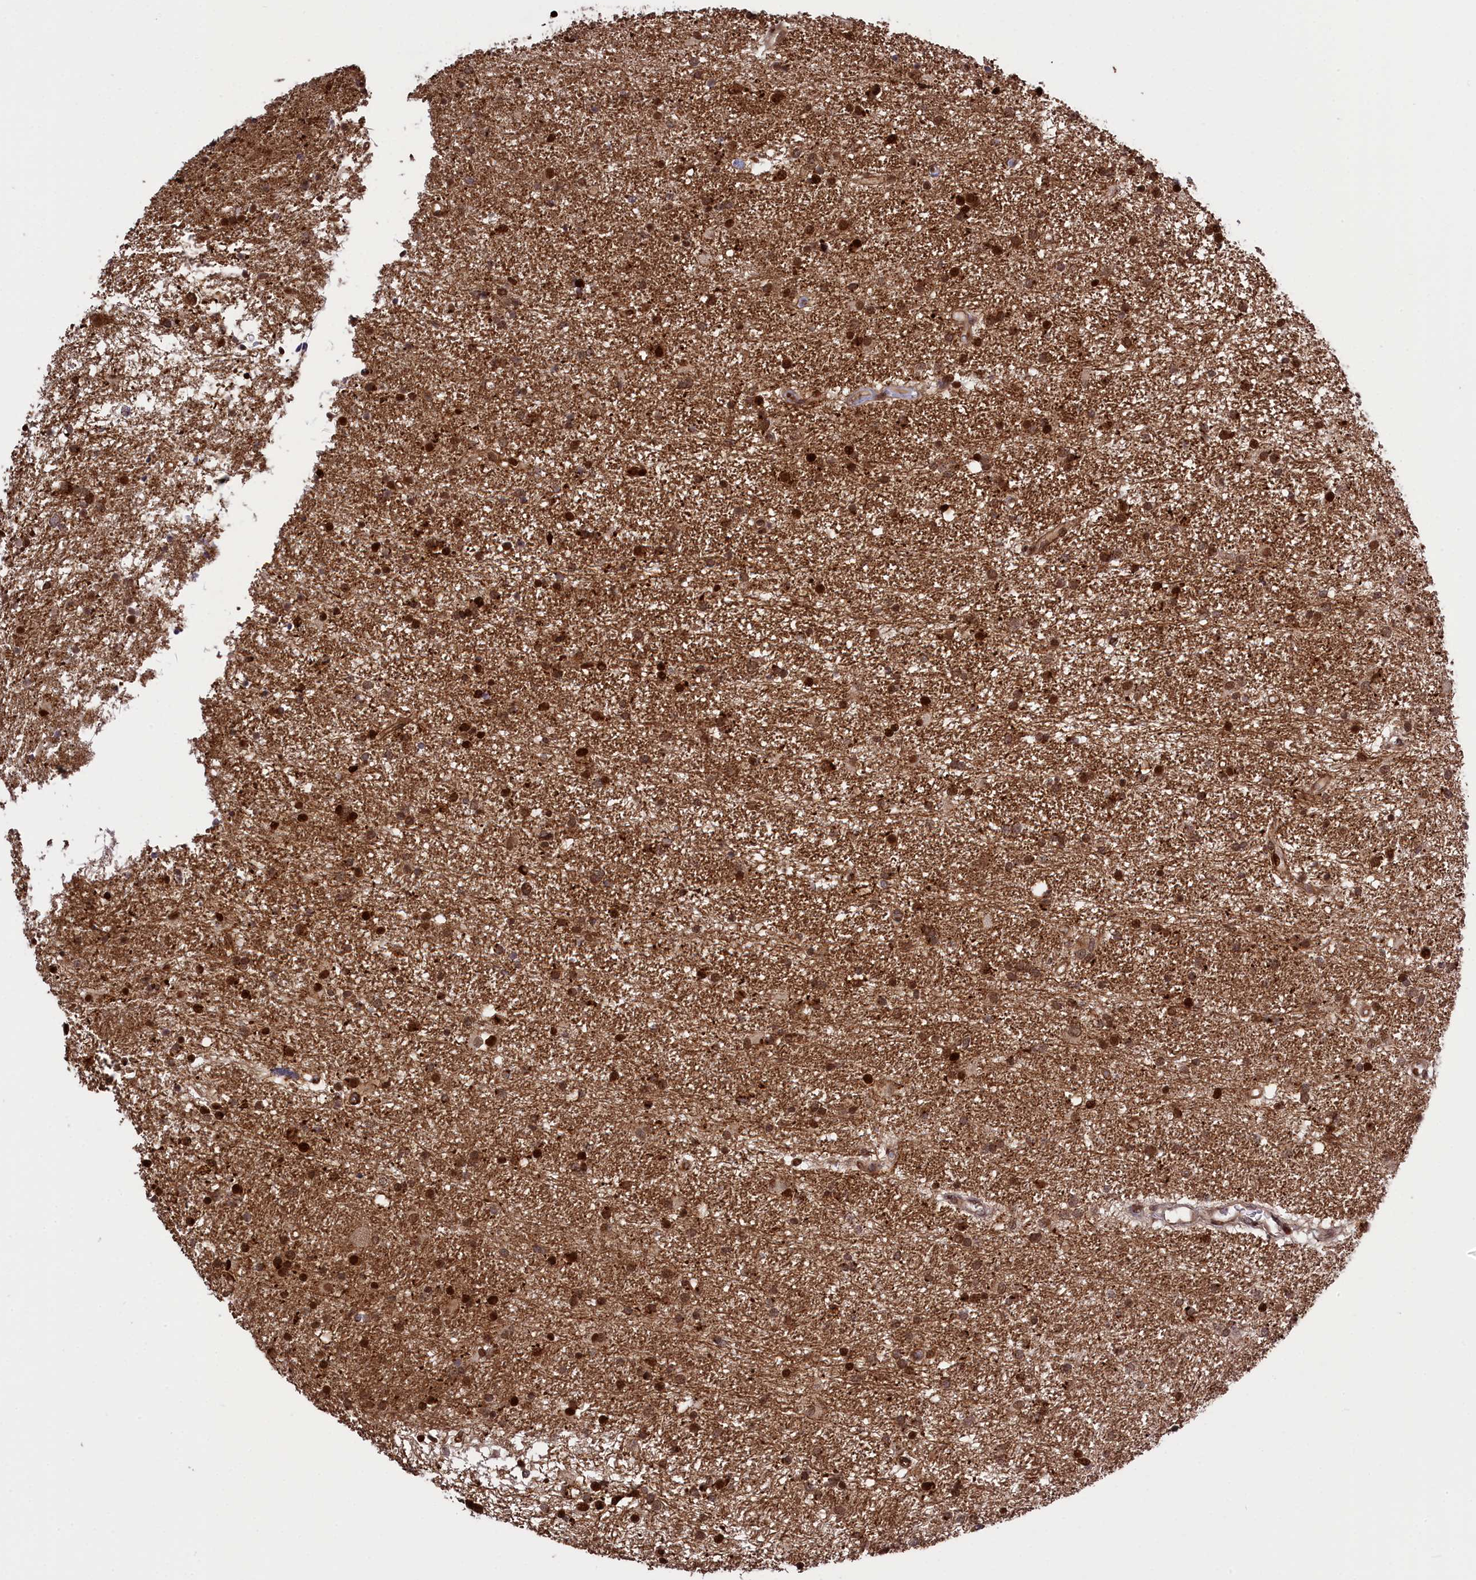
{"staining": {"intensity": "moderate", "quantity": ">75%", "location": "nuclear"}, "tissue": "glioma", "cell_type": "Tumor cells", "image_type": "cancer", "snomed": [{"axis": "morphology", "description": "Glioma, malignant, High grade"}, {"axis": "topography", "description": "Brain"}], "caption": "Immunohistochemical staining of glioma reveals medium levels of moderate nuclear staining in approximately >75% of tumor cells. (DAB (3,3'-diaminobenzidine) = brown stain, brightfield microscopy at high magnification).", "gene": "DDX60L", "patient": {"sex": "male", "age": 77}}